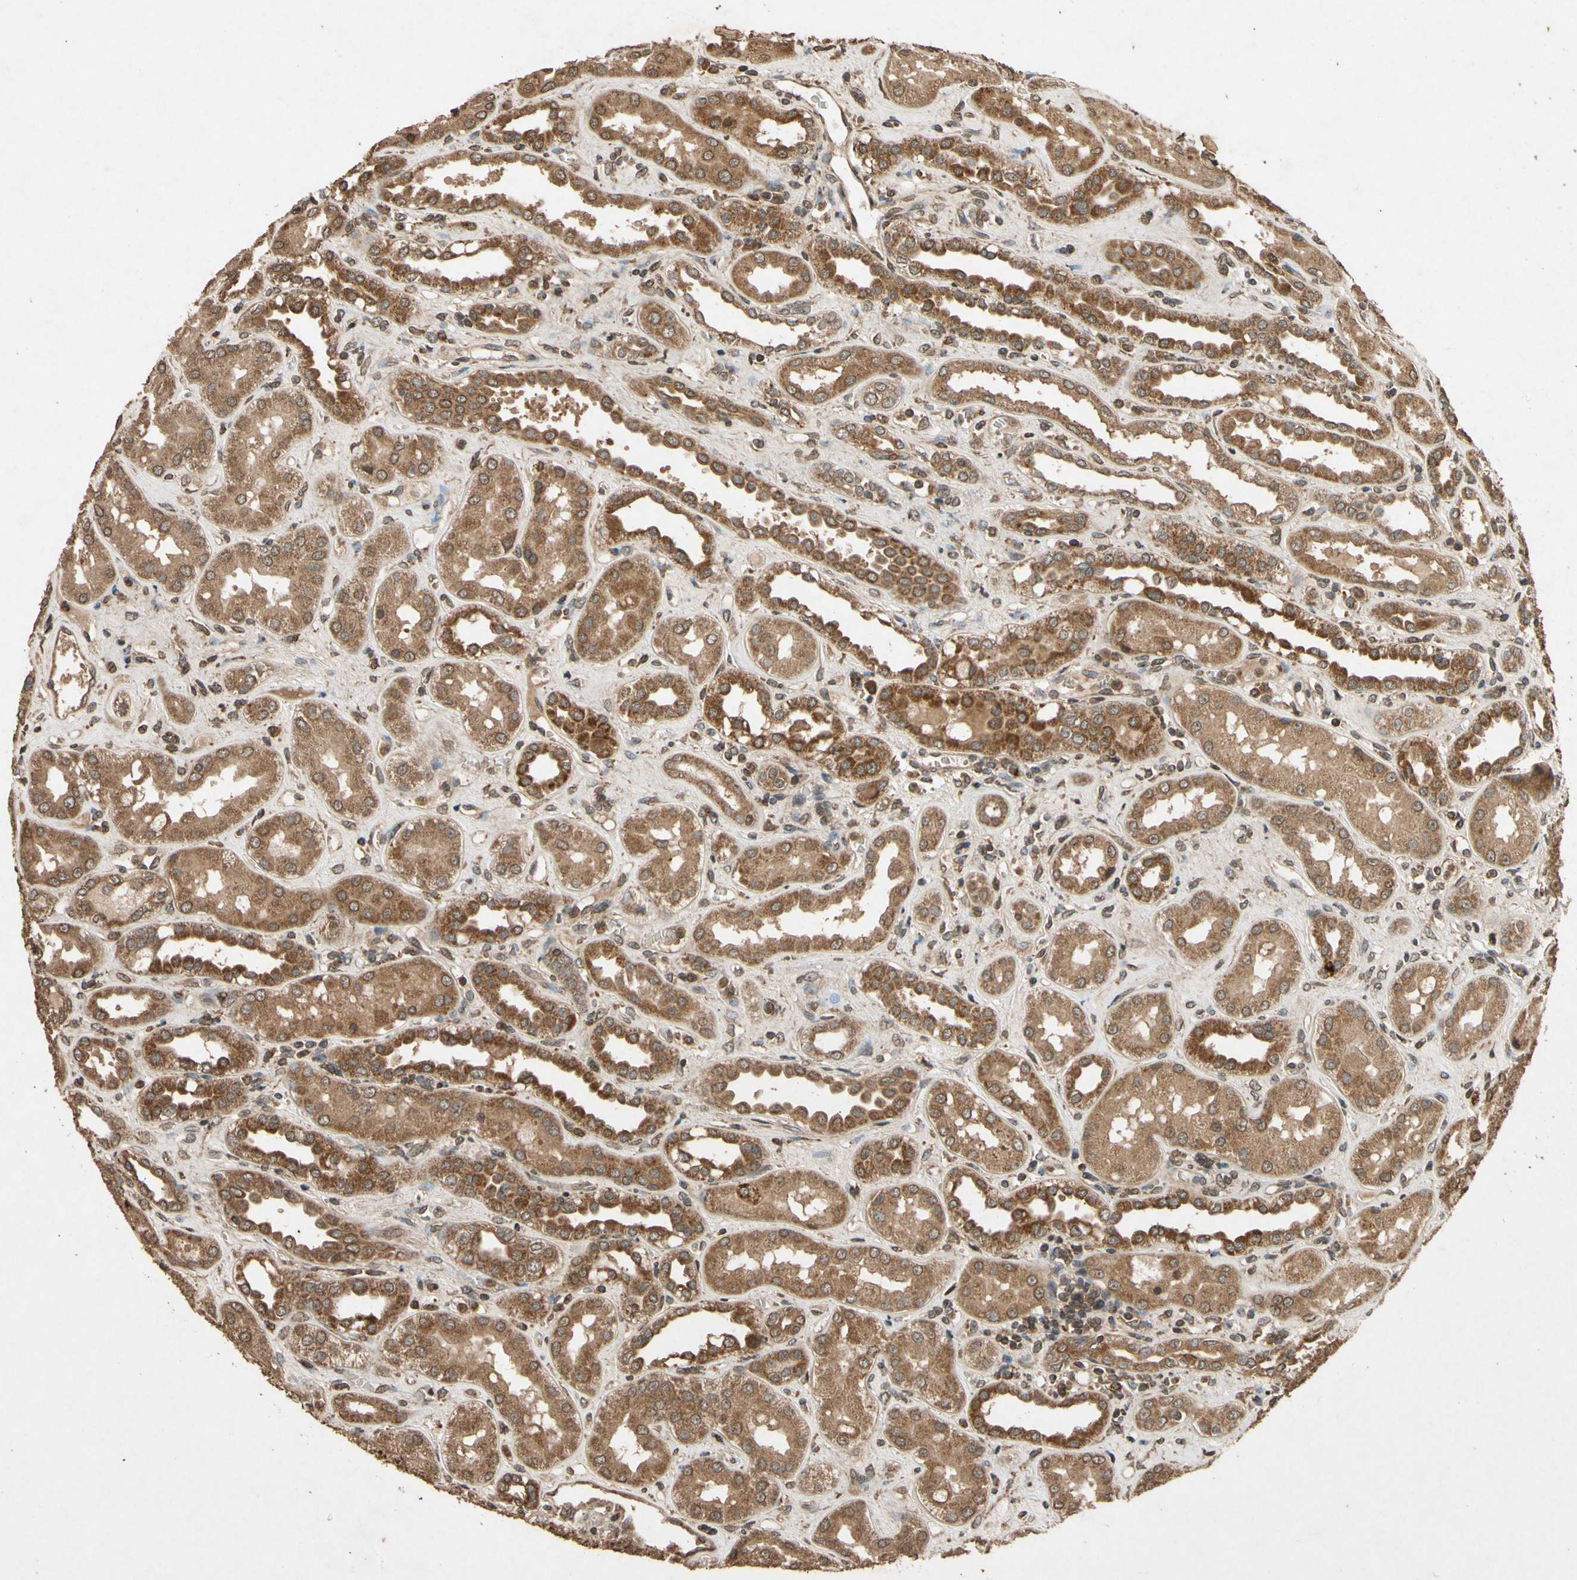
{"staining": {"intensity": "moderate", "quantity": ">75%", "location": "cytoplasmic/membranous"}, "tissue": "kidney", "cell_type": "Cells in glomeruli", "image_type": "normal", "snomed": [{"axis": "morphology", "description": "Normal tissue, NOS"}, {"axis": "topography", "description": "Kidney"}], "caption": "Cells in glomeruli reveal moderate cytoplasmic/membranous positivity in about >75% of cells in normal kidney.", "gene": "TXN2", "patient": {"sex": "male", "age": 59}}